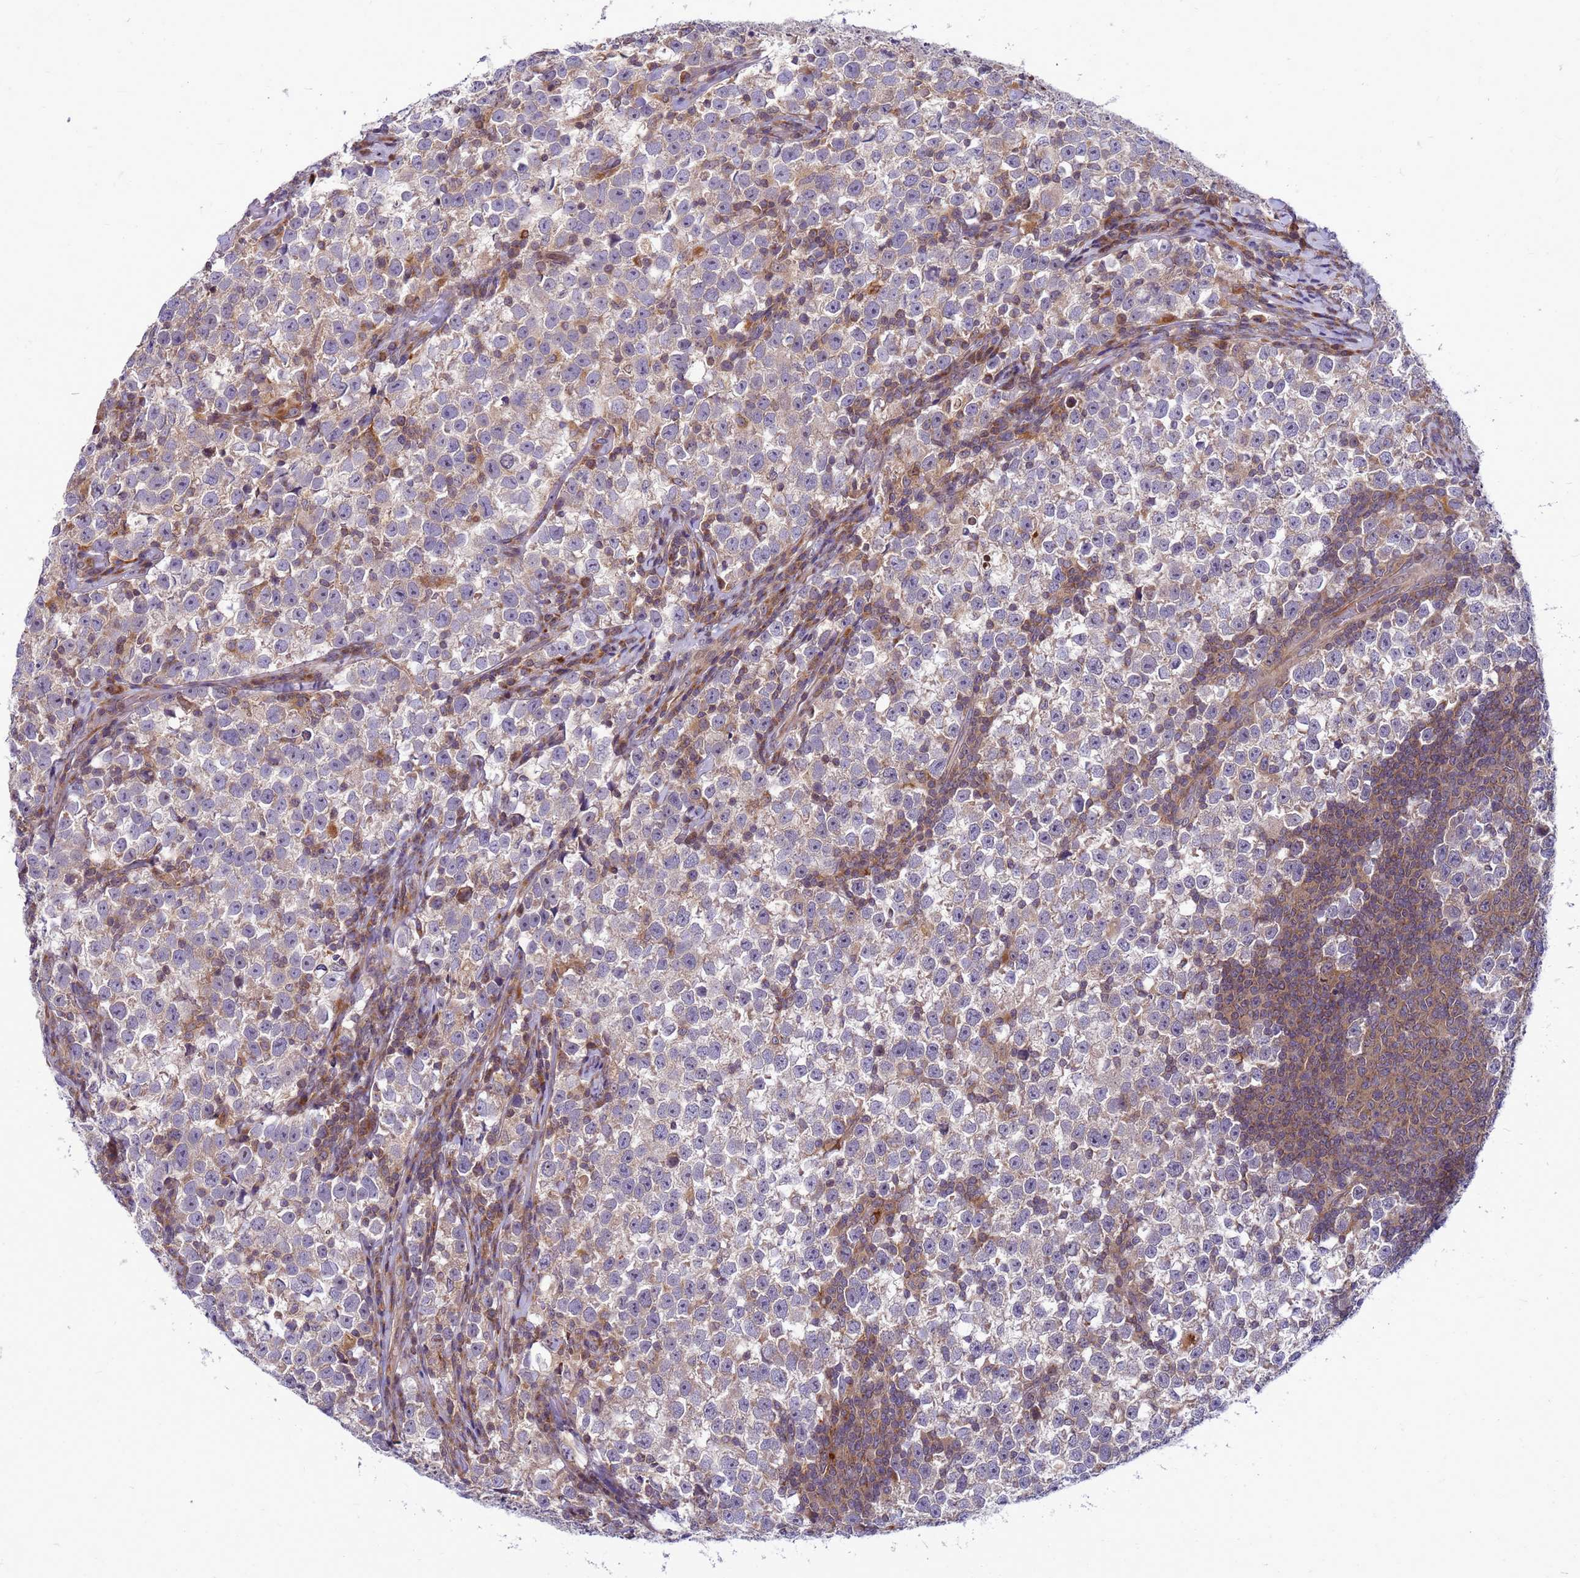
{"staining": {"intensity": "weak", "quantity": "25%-75%", "location": "cytoplasmic/membranous"}, "tissue": "testis cancer", "cell_type": "Tumor cells", "image_type": "cancer", "snomed": [{"axis": "morphology", "description": "Normal tissue, NOS"}, {"axis": "morphology", "description": "Seminoma, NOS"}, {"axis": "topography", "description": "Testis"}], "caption": "IHC (DAB) staining of human testis cancer (seminoma) exhibits weak cytoplasmic/membranous protein staining in about 25%-75% of tumor cells.", "gene": "C12orf43", "patient": {"sex": "male", "age": 43}}